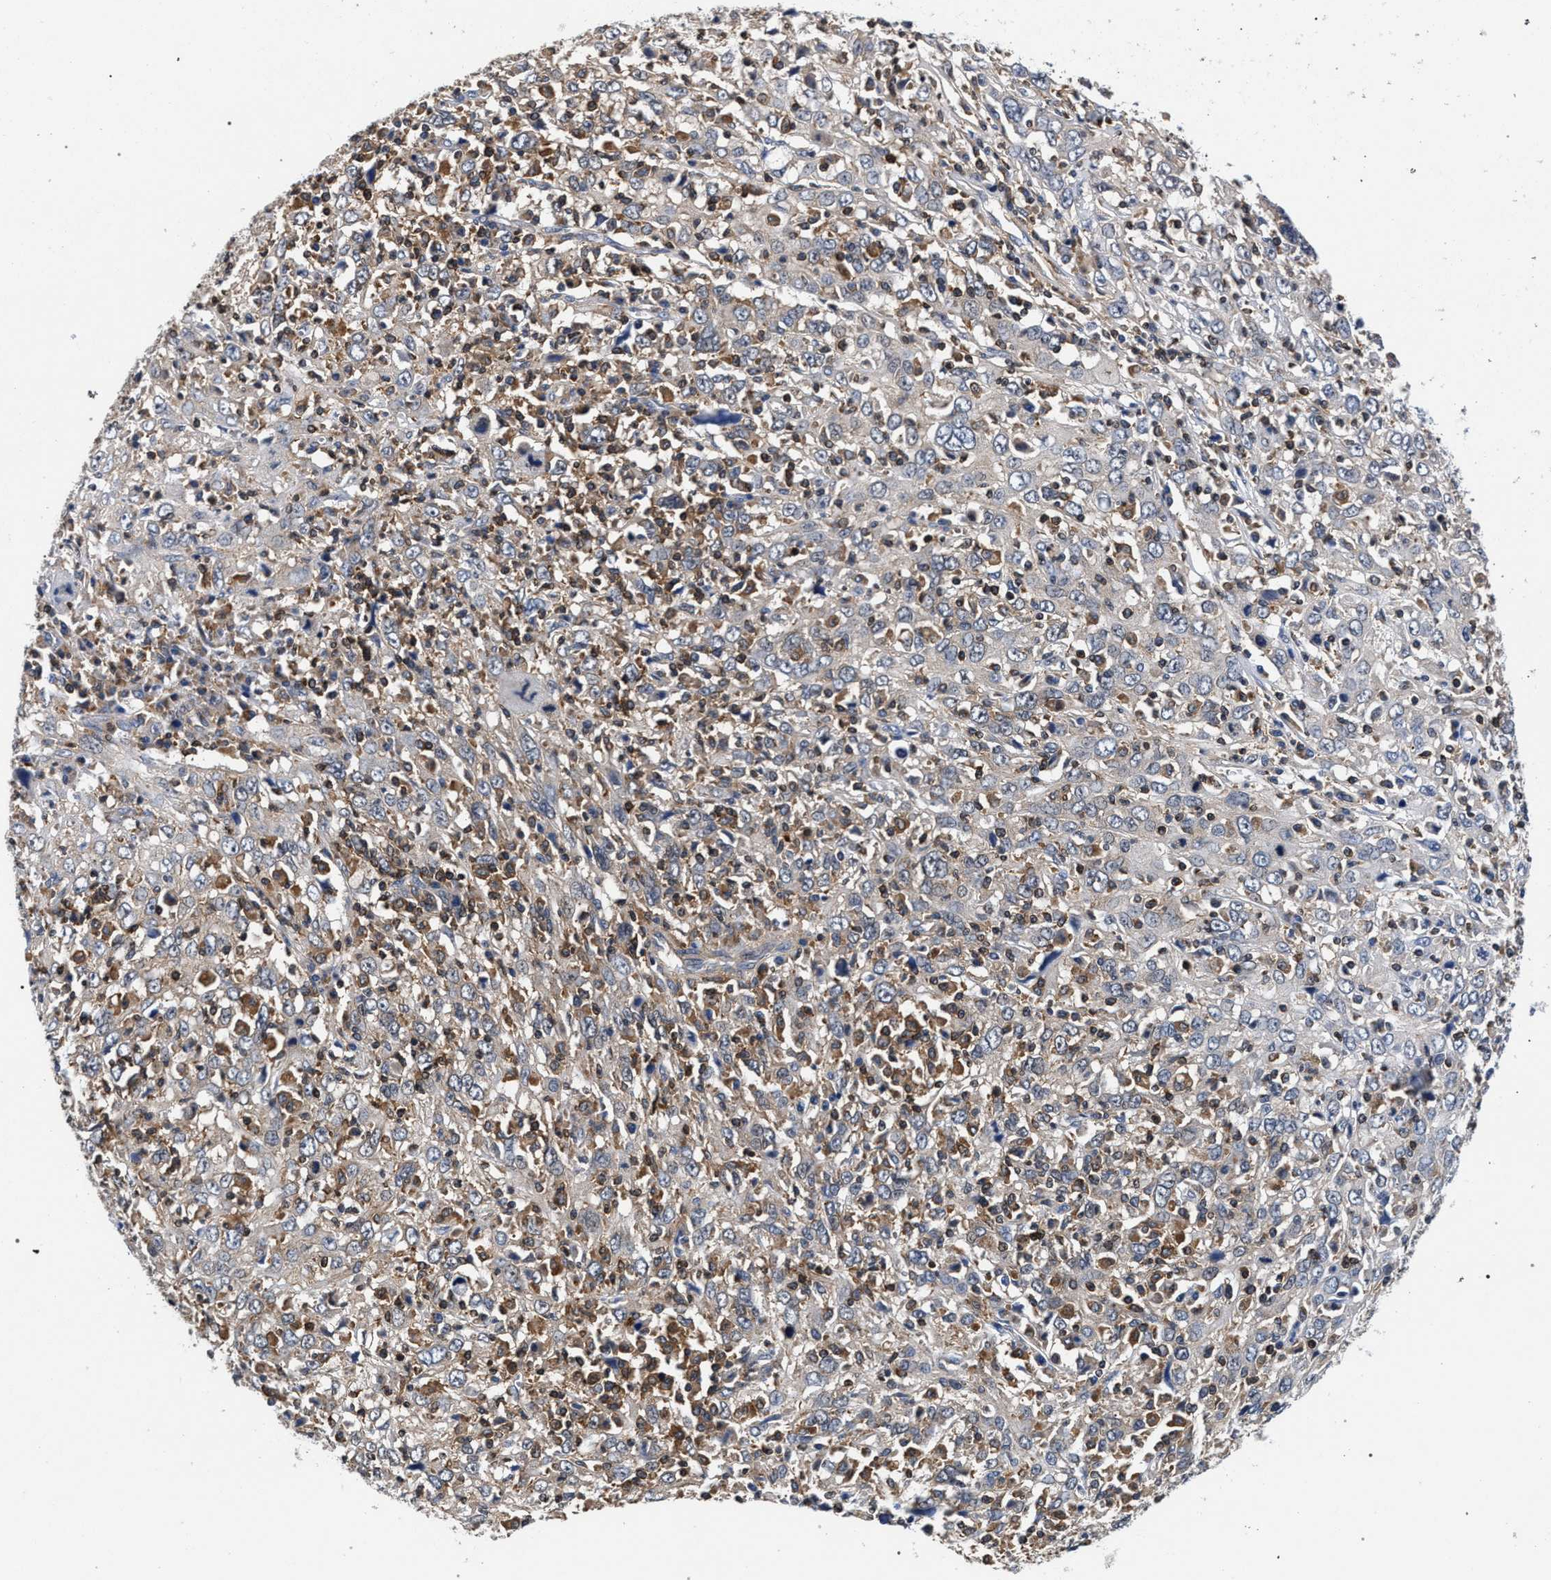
{"staining": {"intensity": "weak", "quantity": "<25%", "location": "cytoplasmic/membranous"}, "tissue": "cervical cancer", "cell_type": "Tumor cells", "image_type": "cancer", "snomed": [{"axis": "morphology", "description": "Squamous cell carcinoma, NOS"}, {"axis": "topography", "description": "Cervix"}], "caption": "Tumor cells show no significant protein staining in squamous cell carcinoma (cervical).", "gene": "LASP1", "patient": {"sex": "female", "age": 46}}